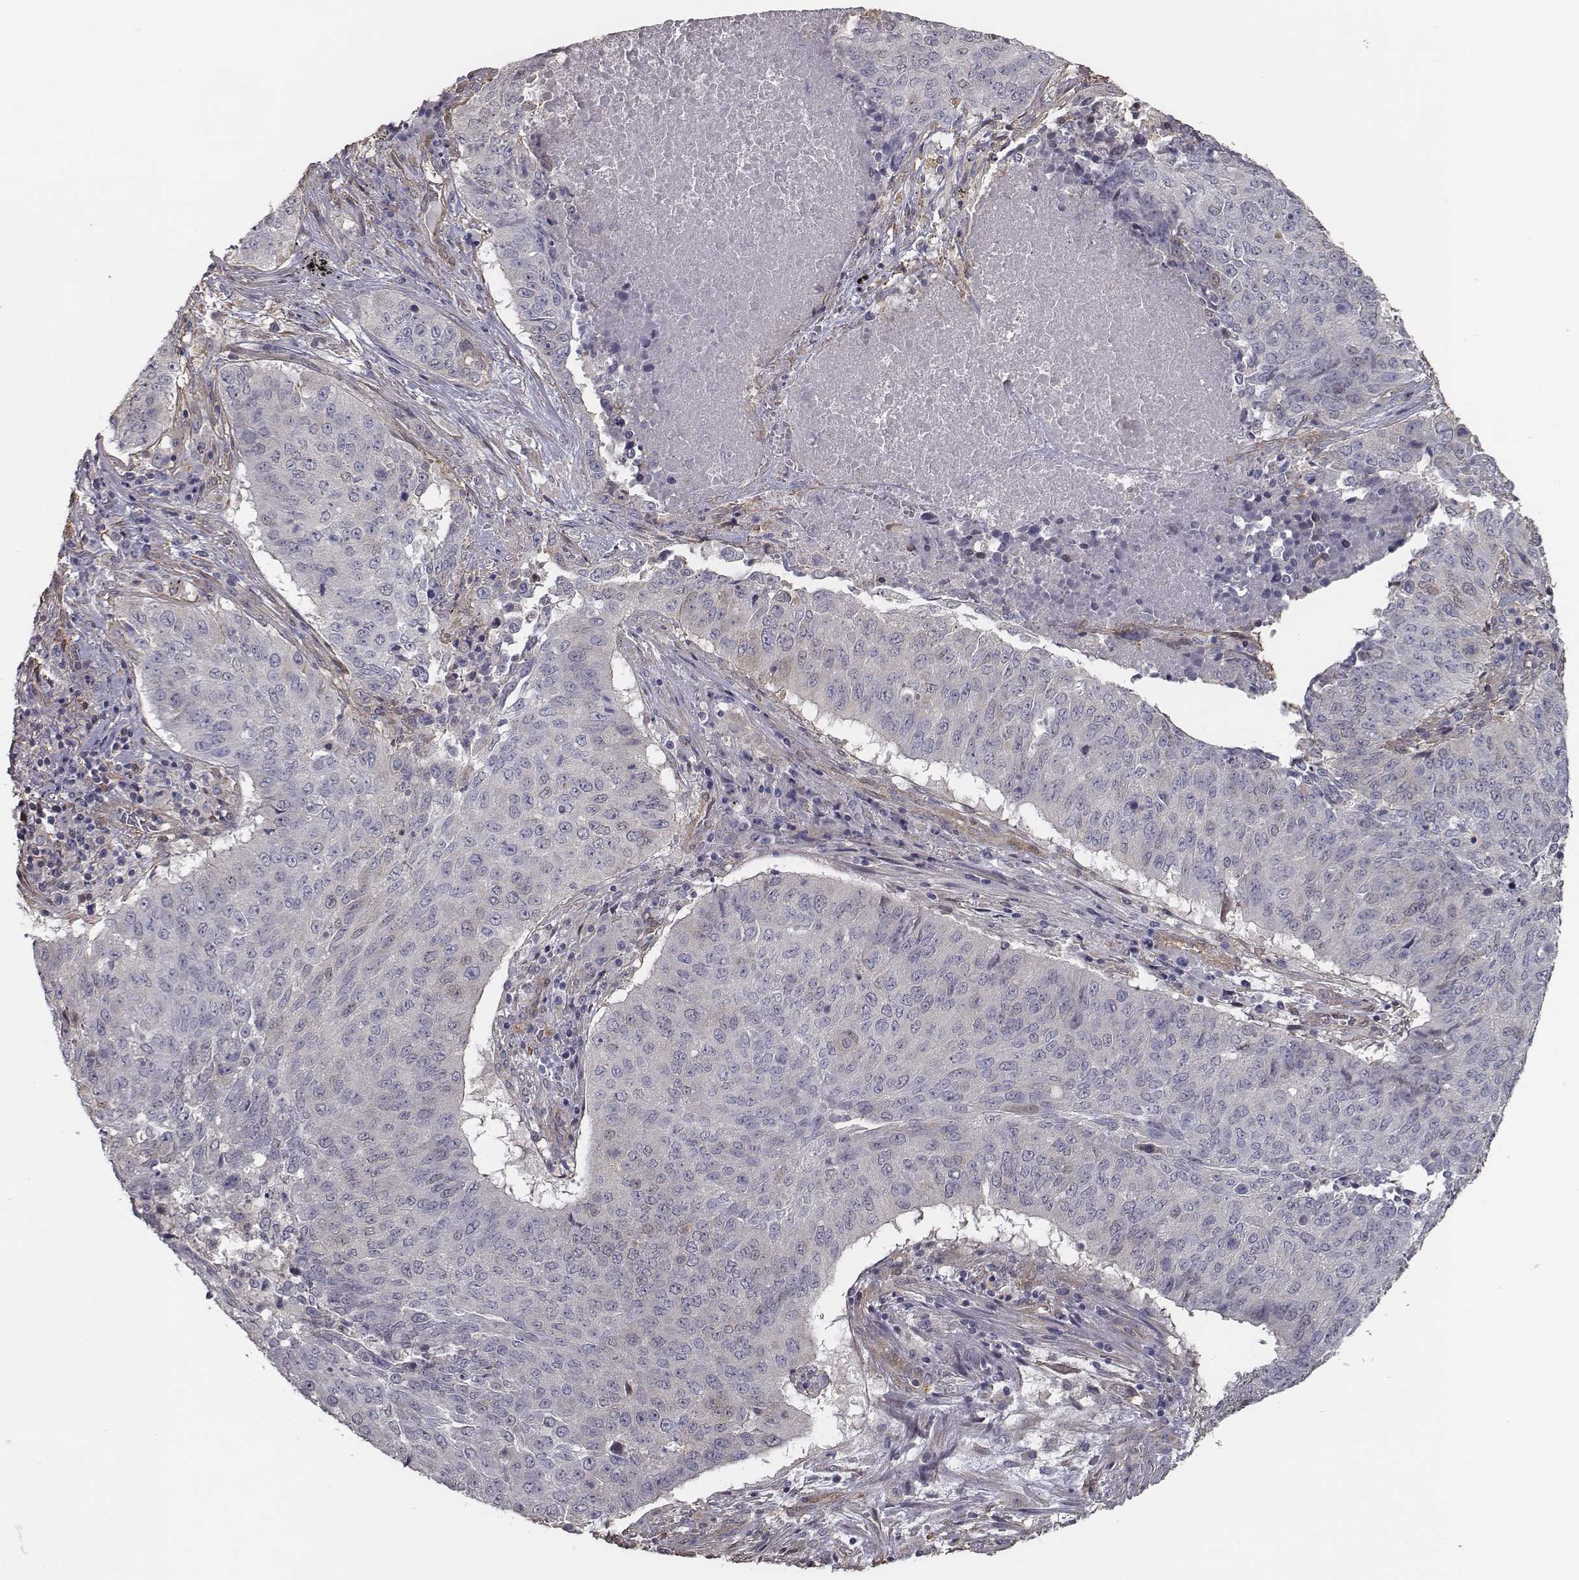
{"staining": {"intensity": "negative", "quantity": "none", "location": "none"}, "tissue": "lung cancer", "cell_type": "Tumor cells", "image_type": "cancer", "snomed": [{"axis": "morphology", "description": "Normal tissue, NOS"}, {"axis": "morphology", "description": "Squamous cell carcinoma, NOS"}, {"axis": "topography", "description": "Bronchus"}, {"axis": "topography", "description": "Lung"}], "caption": "Lung cancer was stained to show a protein in brown. There is no significant positivity in tumor cells. The staining was performed using DAB (3,3'-diaminobenzidine) to visualize the protein expression in brown, while the nuclei were stained in blue with hematoxylin (Magnification: 20x).", "gene": "ISYNA1", "patient": {"sex": "male", "age": 64}}